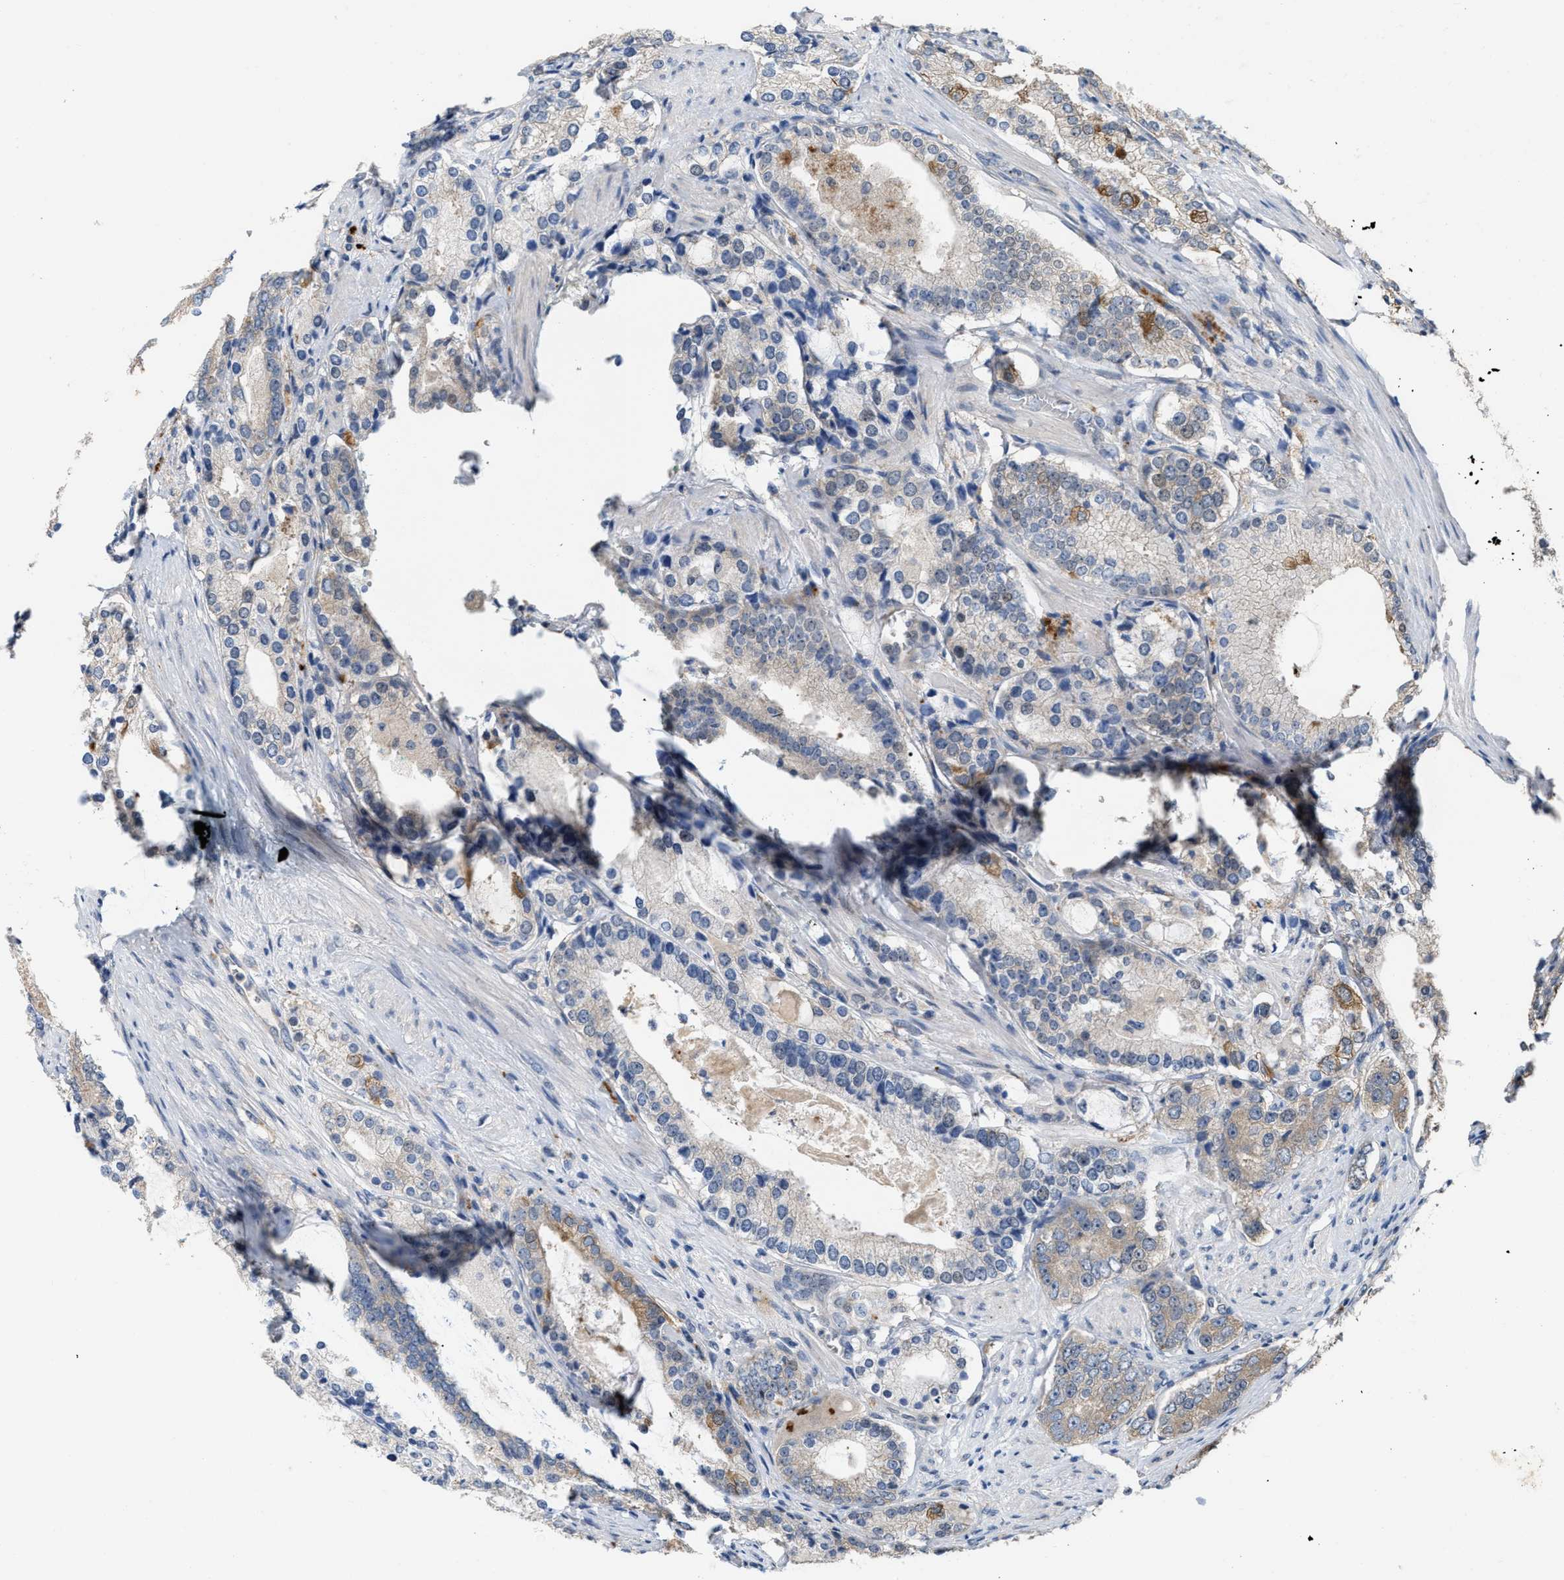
{"staining": {"intensity": "moderate", "quantity": "<25%", "location": "cytoplasmic/membranous"}, "tissue": "prostate cancer", "cell_type": "Tumor cells", "image_type": "cancer", "snomed": [{"axis": "morphology", "description": "Adenocarcinoma, High grade"}, {"axis": "topography", "description": "Prostate"}], "caption": "Human prostate cancer (high-grade adenocarcinoma) stained for a protein (brown) exhibits moderate cytoplasmic/membranous positive expression in about <25% of tumor cells.", "gene": "CSNK1A1", "patient": {"sex": "male", "age": 63}}